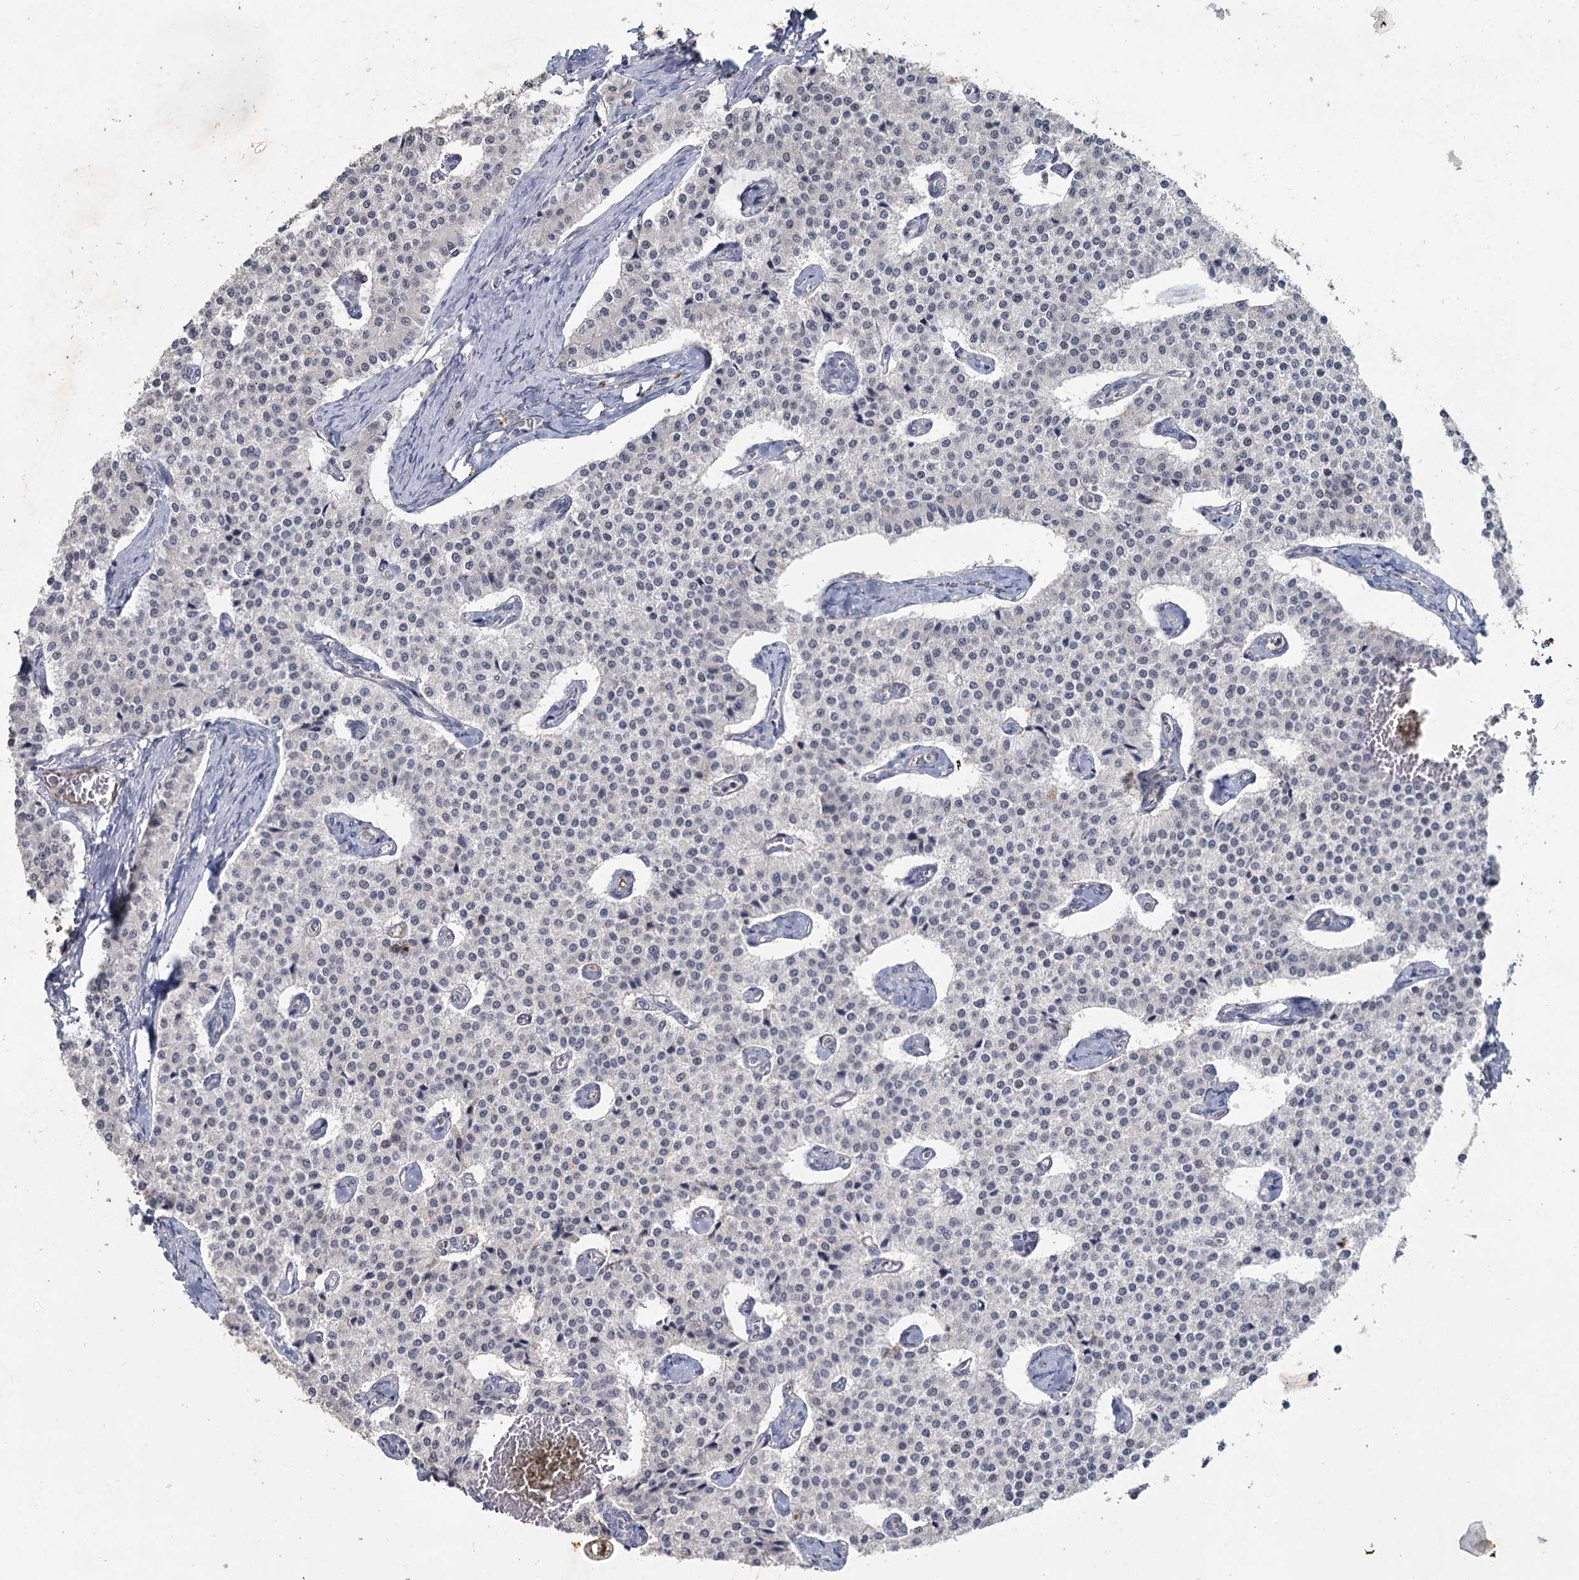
{"staining": {"intensity": "negative", "quantity": "none", "location": "none"}, "tissue": "carcinoid", "cell_type": "Tumor cells", "image_type": "cancer", "snomed": [{"axis": "morphology", "description": "Carcinoid, malignant, NOS"}, {"axis": "topography", "description": "Colon"}], "caption": "High magnification brightfield microscopy of carcinoid (malignant) stained with DAB (brown) and counterstained with hematoxylin (blue): tumor cells show no significant positivity.", "gene": "MUCL1", "patient": {"sex": "female", "age": 52}}